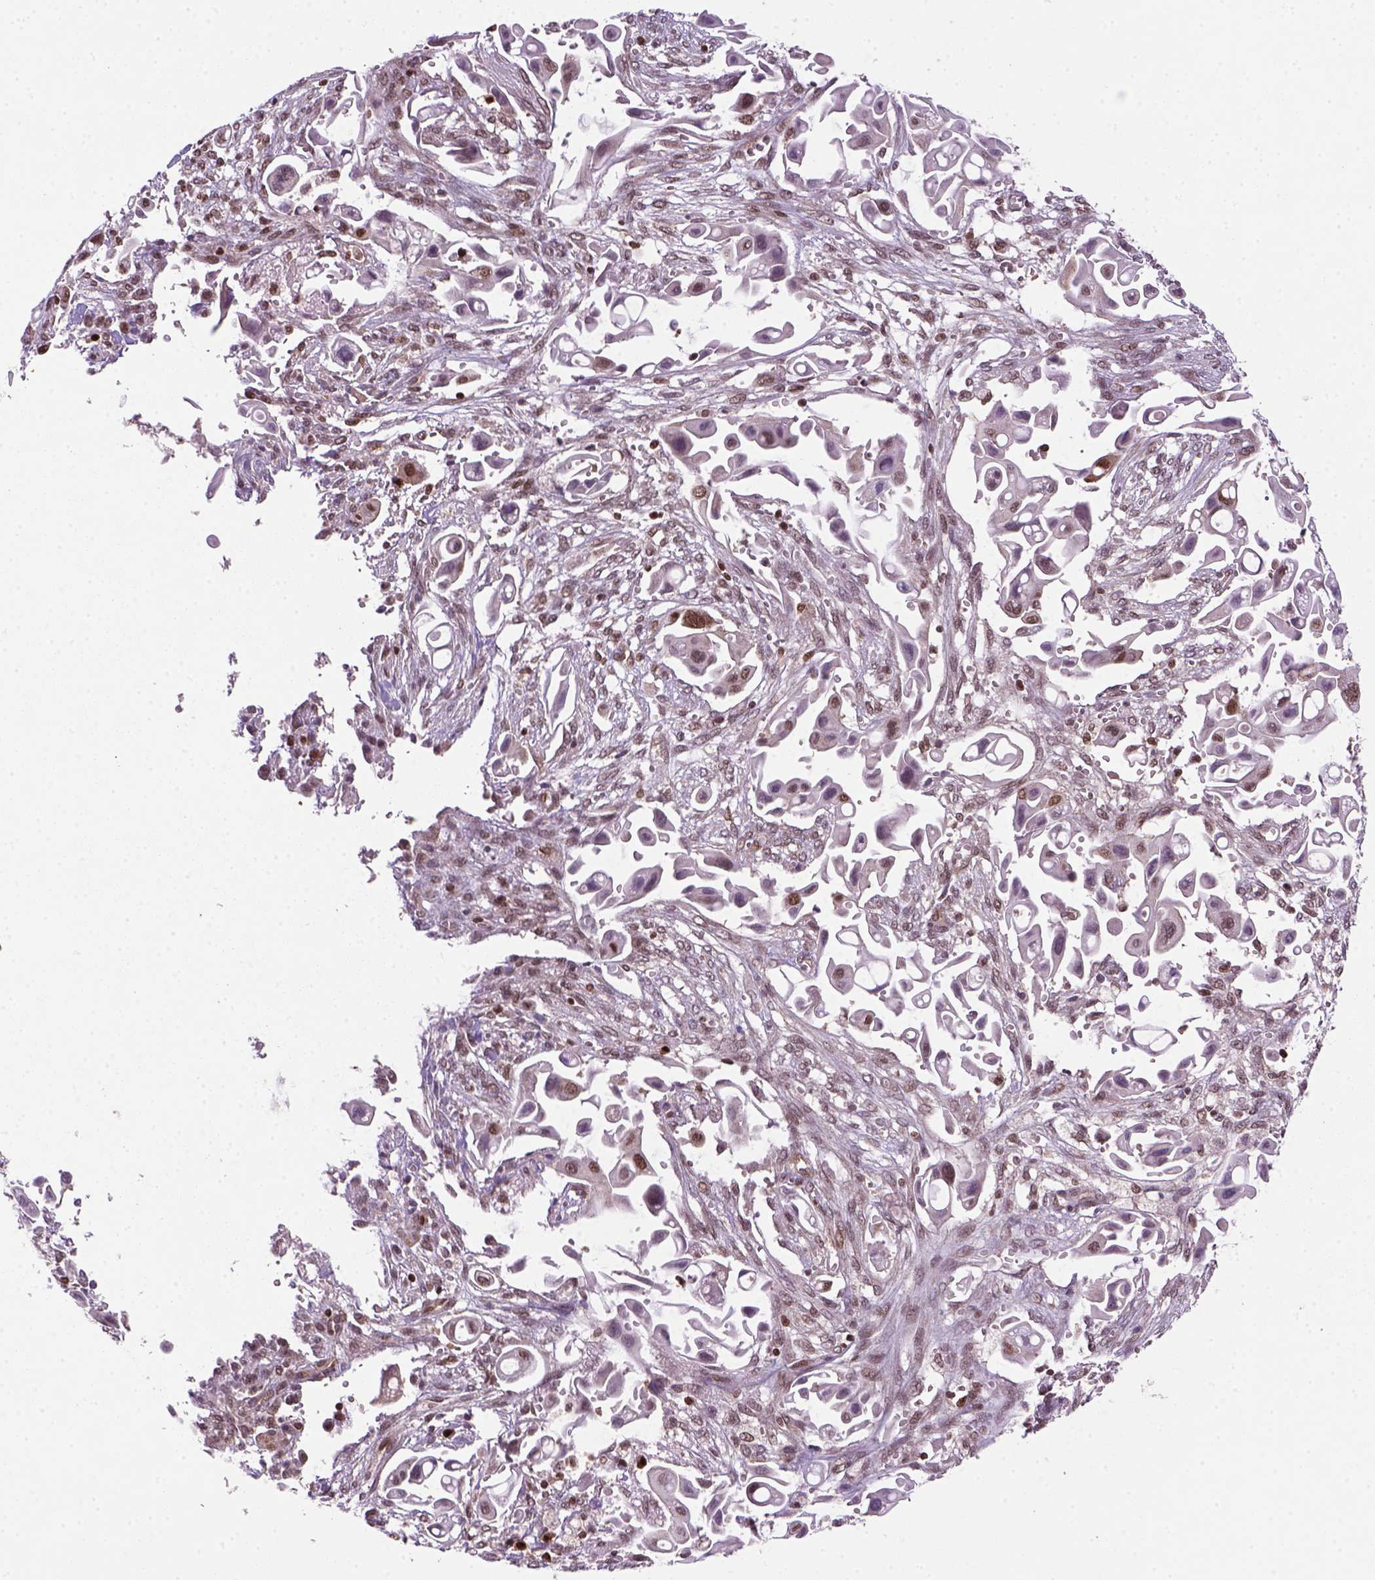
{"staining": {"intensity": "weak", "quantity": "25%-75%", "location": "nuclear"}, "tissue": "pancreatic cancer", "cell_type": "Tumor cells", "image_type": "cancer", "snomed": [{"axis": "morphology", "description": "Adenocarcinoma, NOS"}, {"axis": "topography", "description": "Pancreas"}], "caption": "The histopathology image demonstrates a brown stain indicating the presence of a protein in the nuclear of tumor cells in pancreatic cancer.", "gene": "MGMT", "patient": {"sex": "male", "age": 50}}